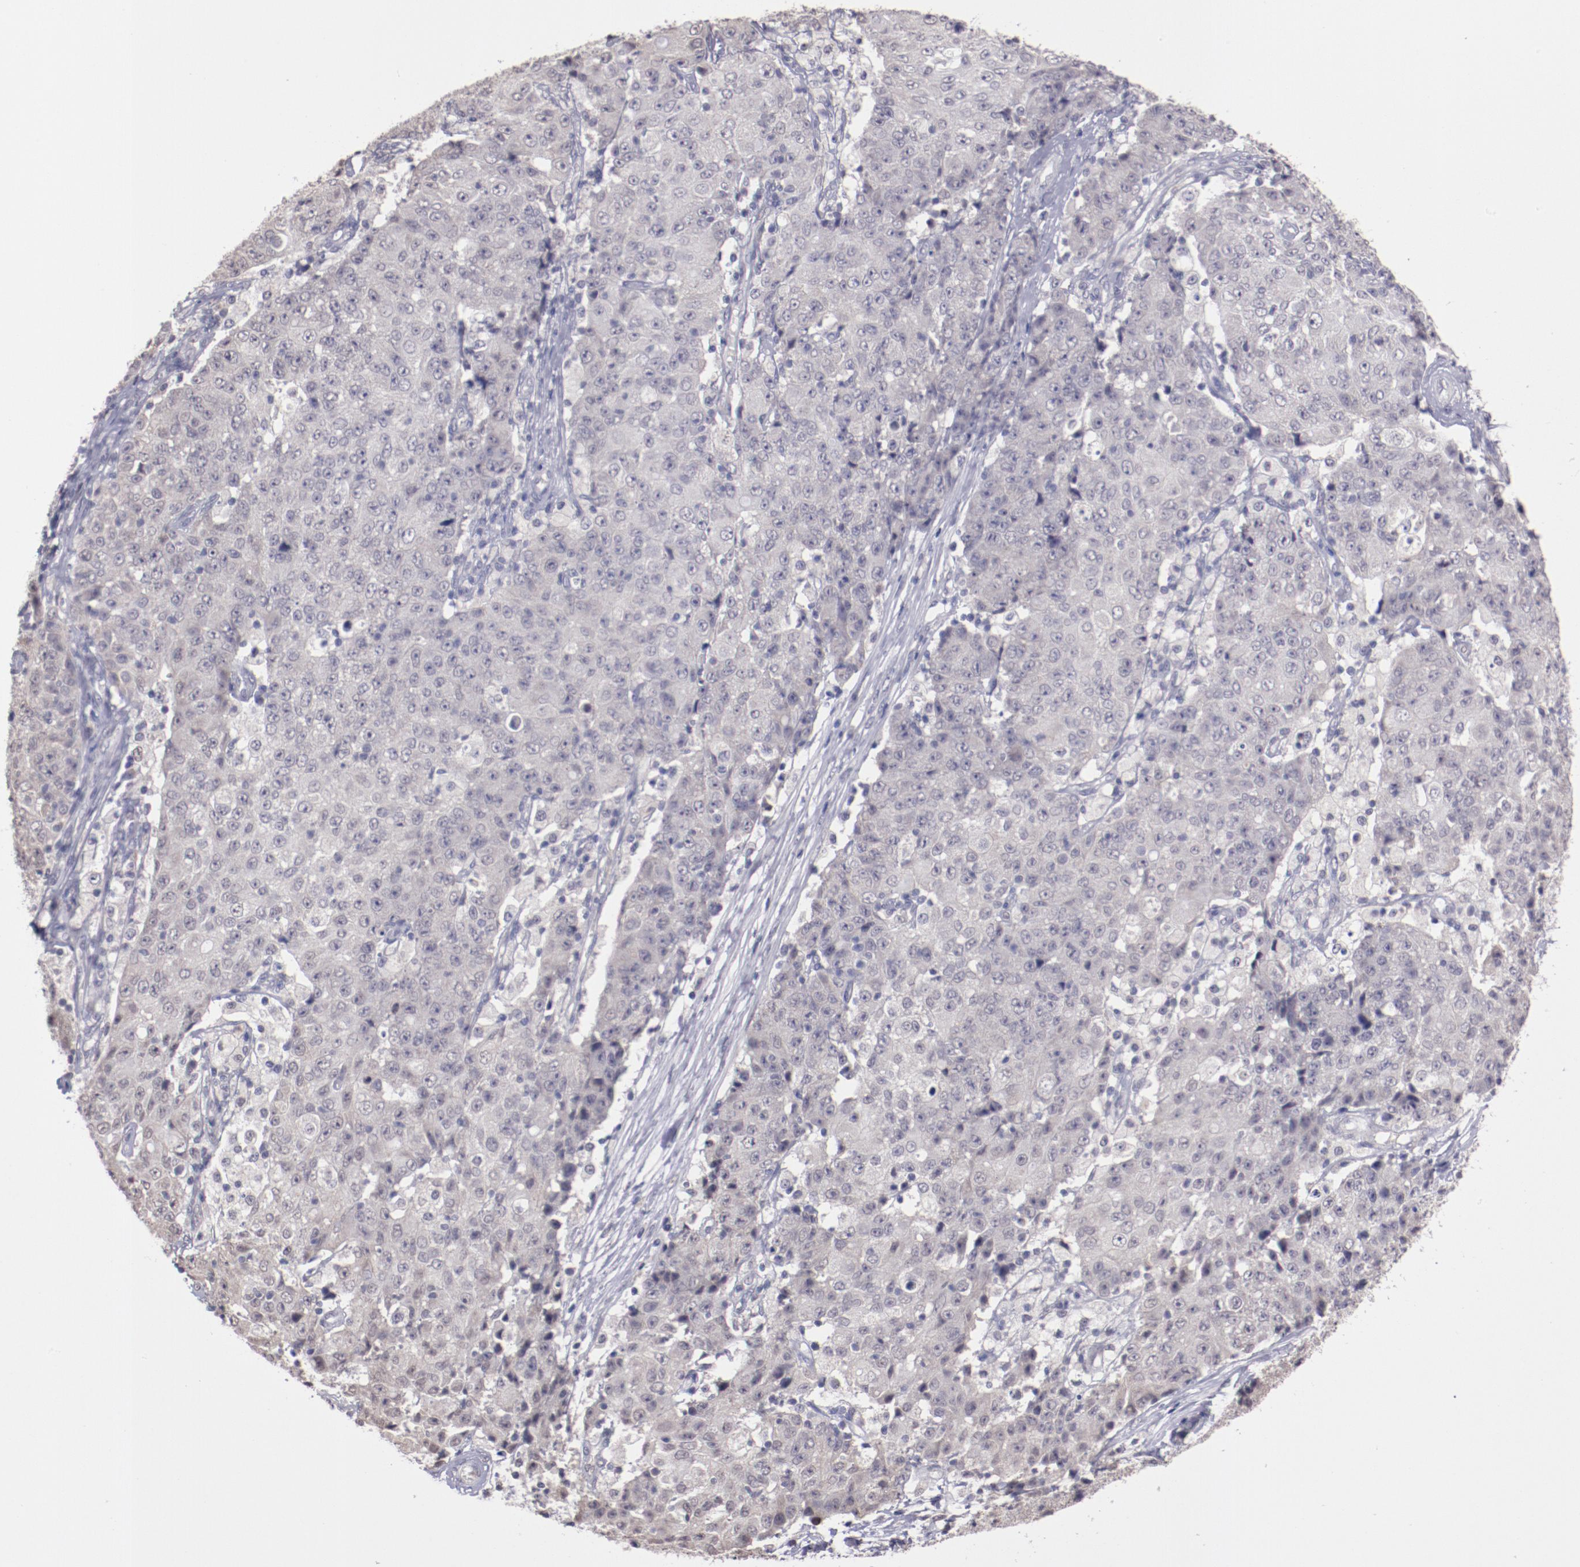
{"staining": {"intensity": "negative", "quantity": "none", "location": "none"}, "tissue": "ovarian cancer", "cell_type": "Tumor cells", "image_type": "cancer", "snomed": [{"axis": "morphology", "description": "Carcinoma, endometroid"}, {"axis": "topography", "description": "Ovary"}], "caption": "A high-resolution image shows IHC staining of endometroid carcinoma (ovarian), which reveals no significant expression in tumor cells.", "gene": "NRXN3", "patient": {"sex": "female", "age": 42}}